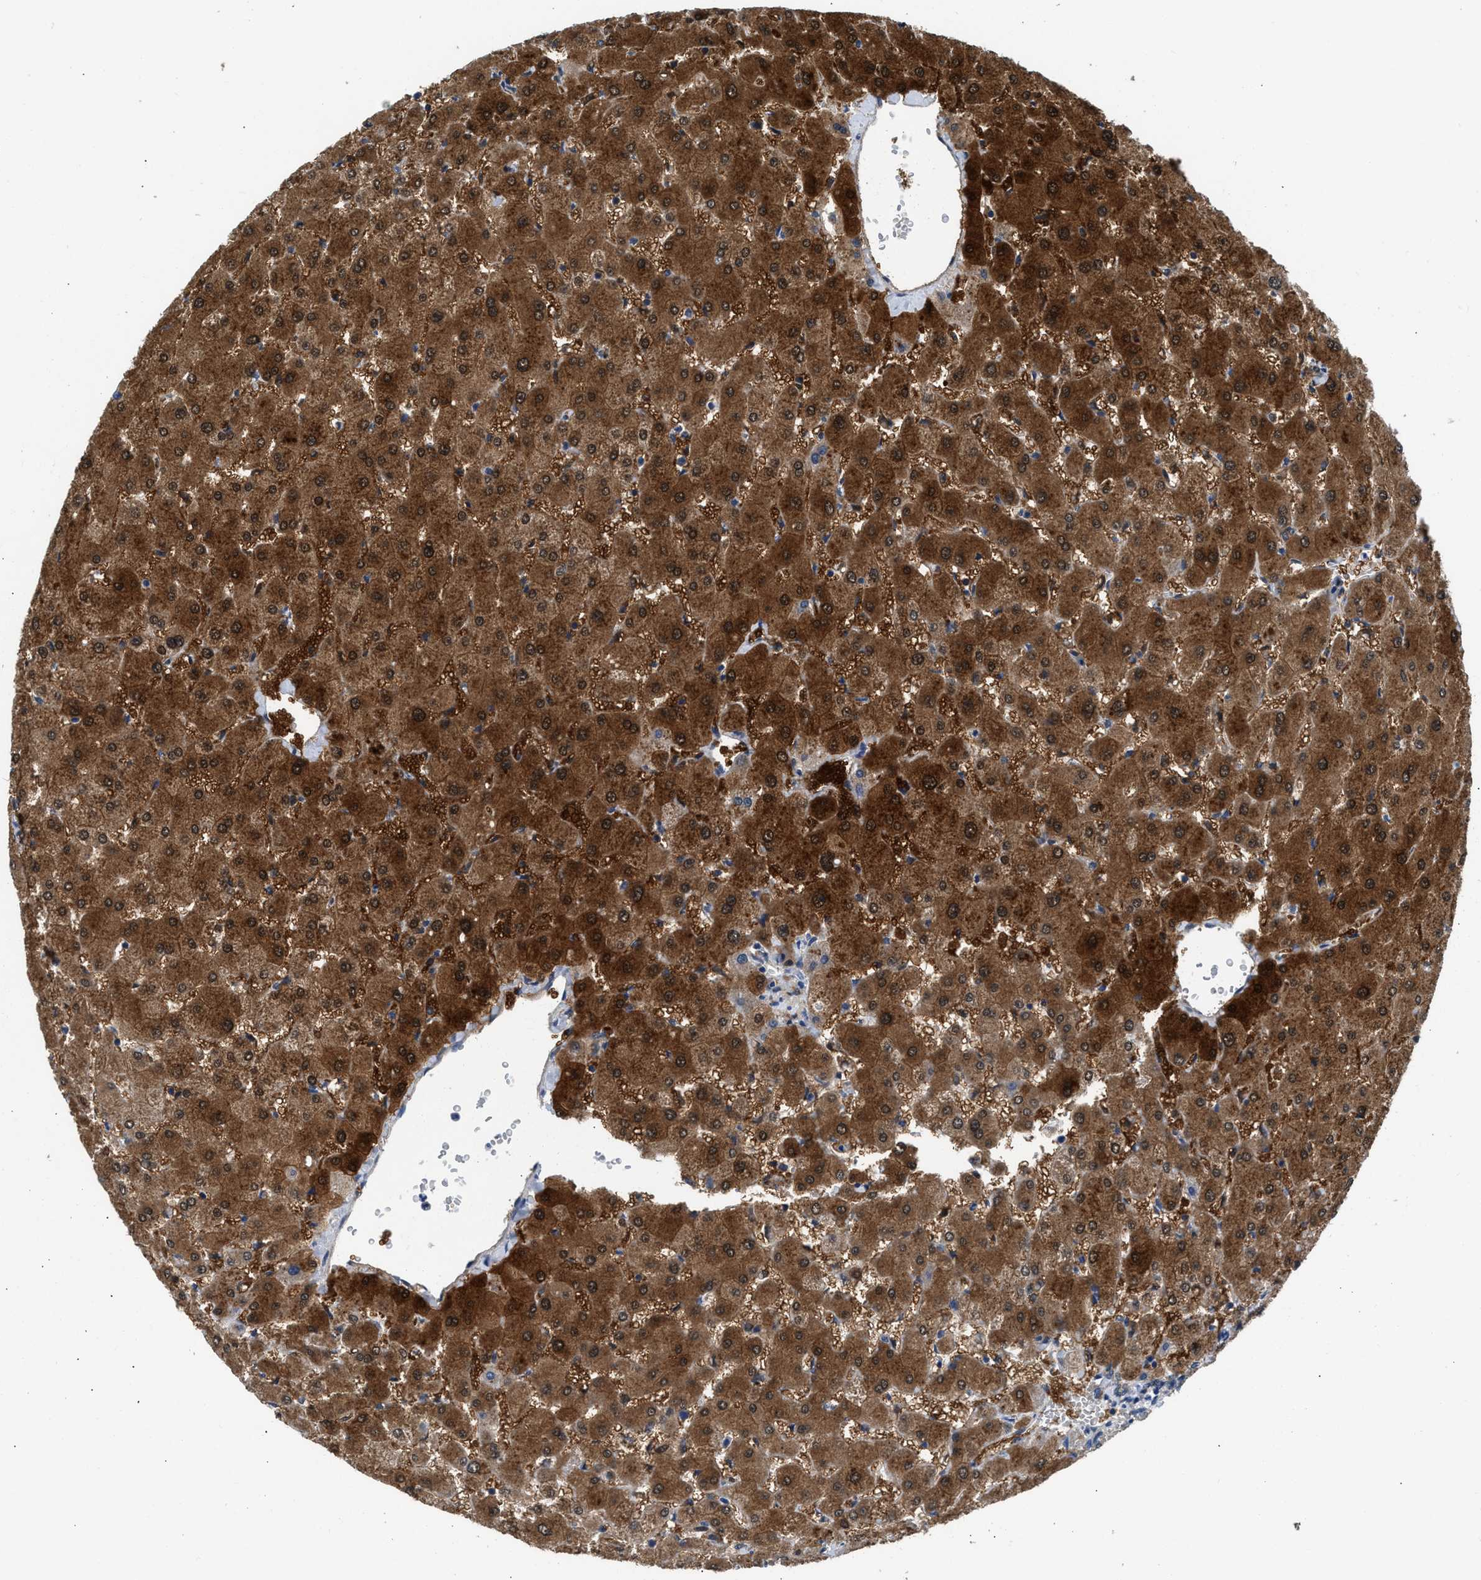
{"staining": {"intensity": "weak", "quantity": ">75%", "location": "cytoplasmic/membranous"}, "tissue": "liver", "cell_type": "Cholangiocytes", "image_type": "normal", "snomed": [{"axis": "morphology", "description": "Normal tissue, NOS"}, {"axis": "topography", "description": "Liver"}], "caption": "Protein staining of benign liver shows weak cytoplasmic/membranous expression in about >75% of cholangiocytes. The staining was performed using DAB, with brown indicating positive protein expression. Nuclei are stained blue with hematoxylin.", "gene": "CBR1", "patient": {"sex": "female", "age": 63}}